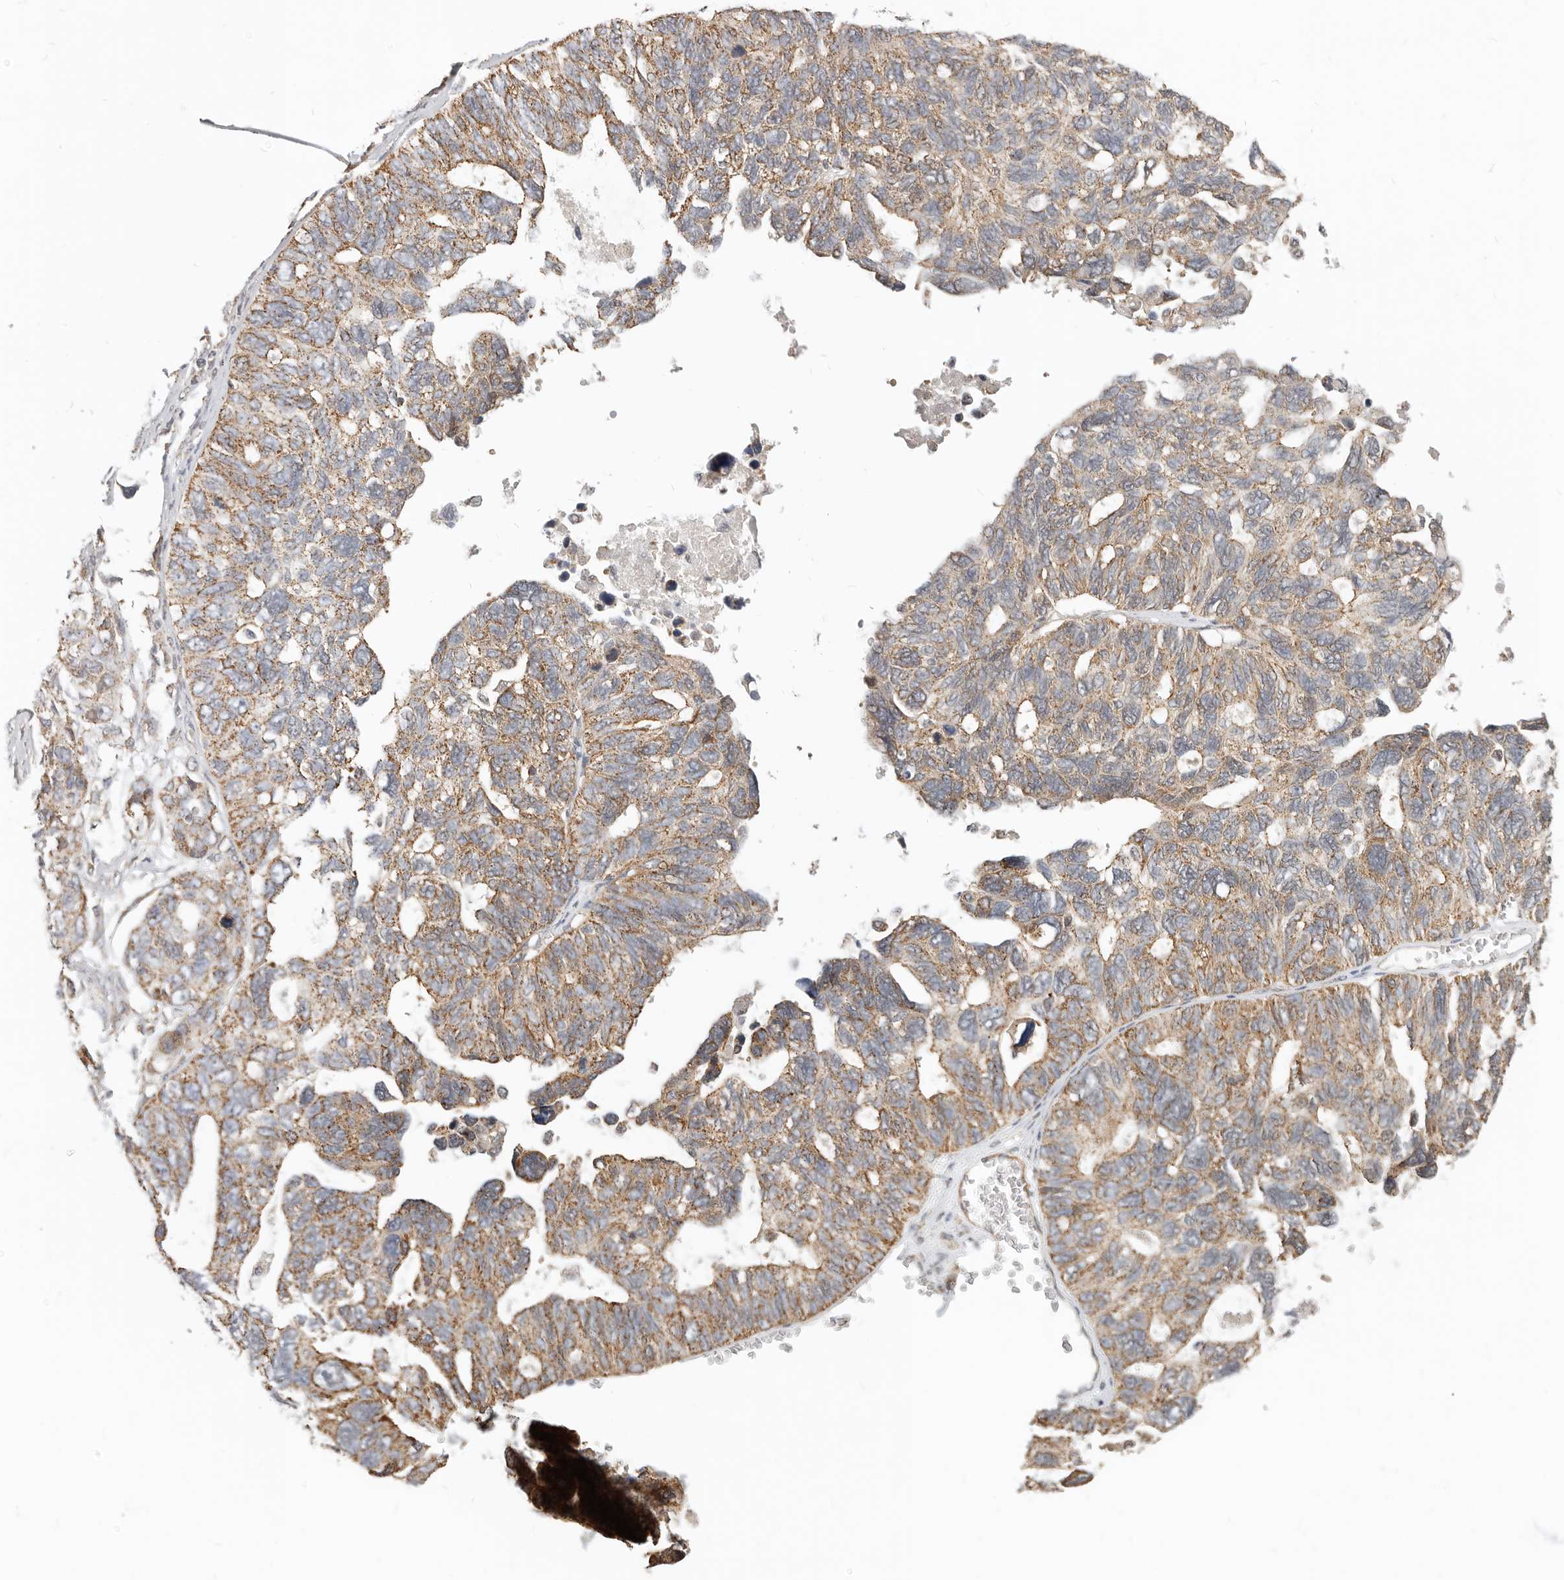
{"staining": {"intensity": "moderate", "quantity": "25%-75%", "location": "cytoplasmic/membranous"}, "tissue": "ovarian cancer", "cell_type": "Tumor cells", "image_type": "cancer", "snomed": [{"axis": "morphology", "description": "Cystadenocarcinoma, serous, NOS"}, {"axis": "topography", "description": "Ovary"}], "caption": "The micrograph shows immunohistochemical staining of serous cystadenocarcinoma (ovarian). There is moderate cytoplasmic/membranous staining is appreciated in approximately 25%-75% of tumor cells.", "gene": "USP49", "patient": {"sex": "female", "age": 79}}